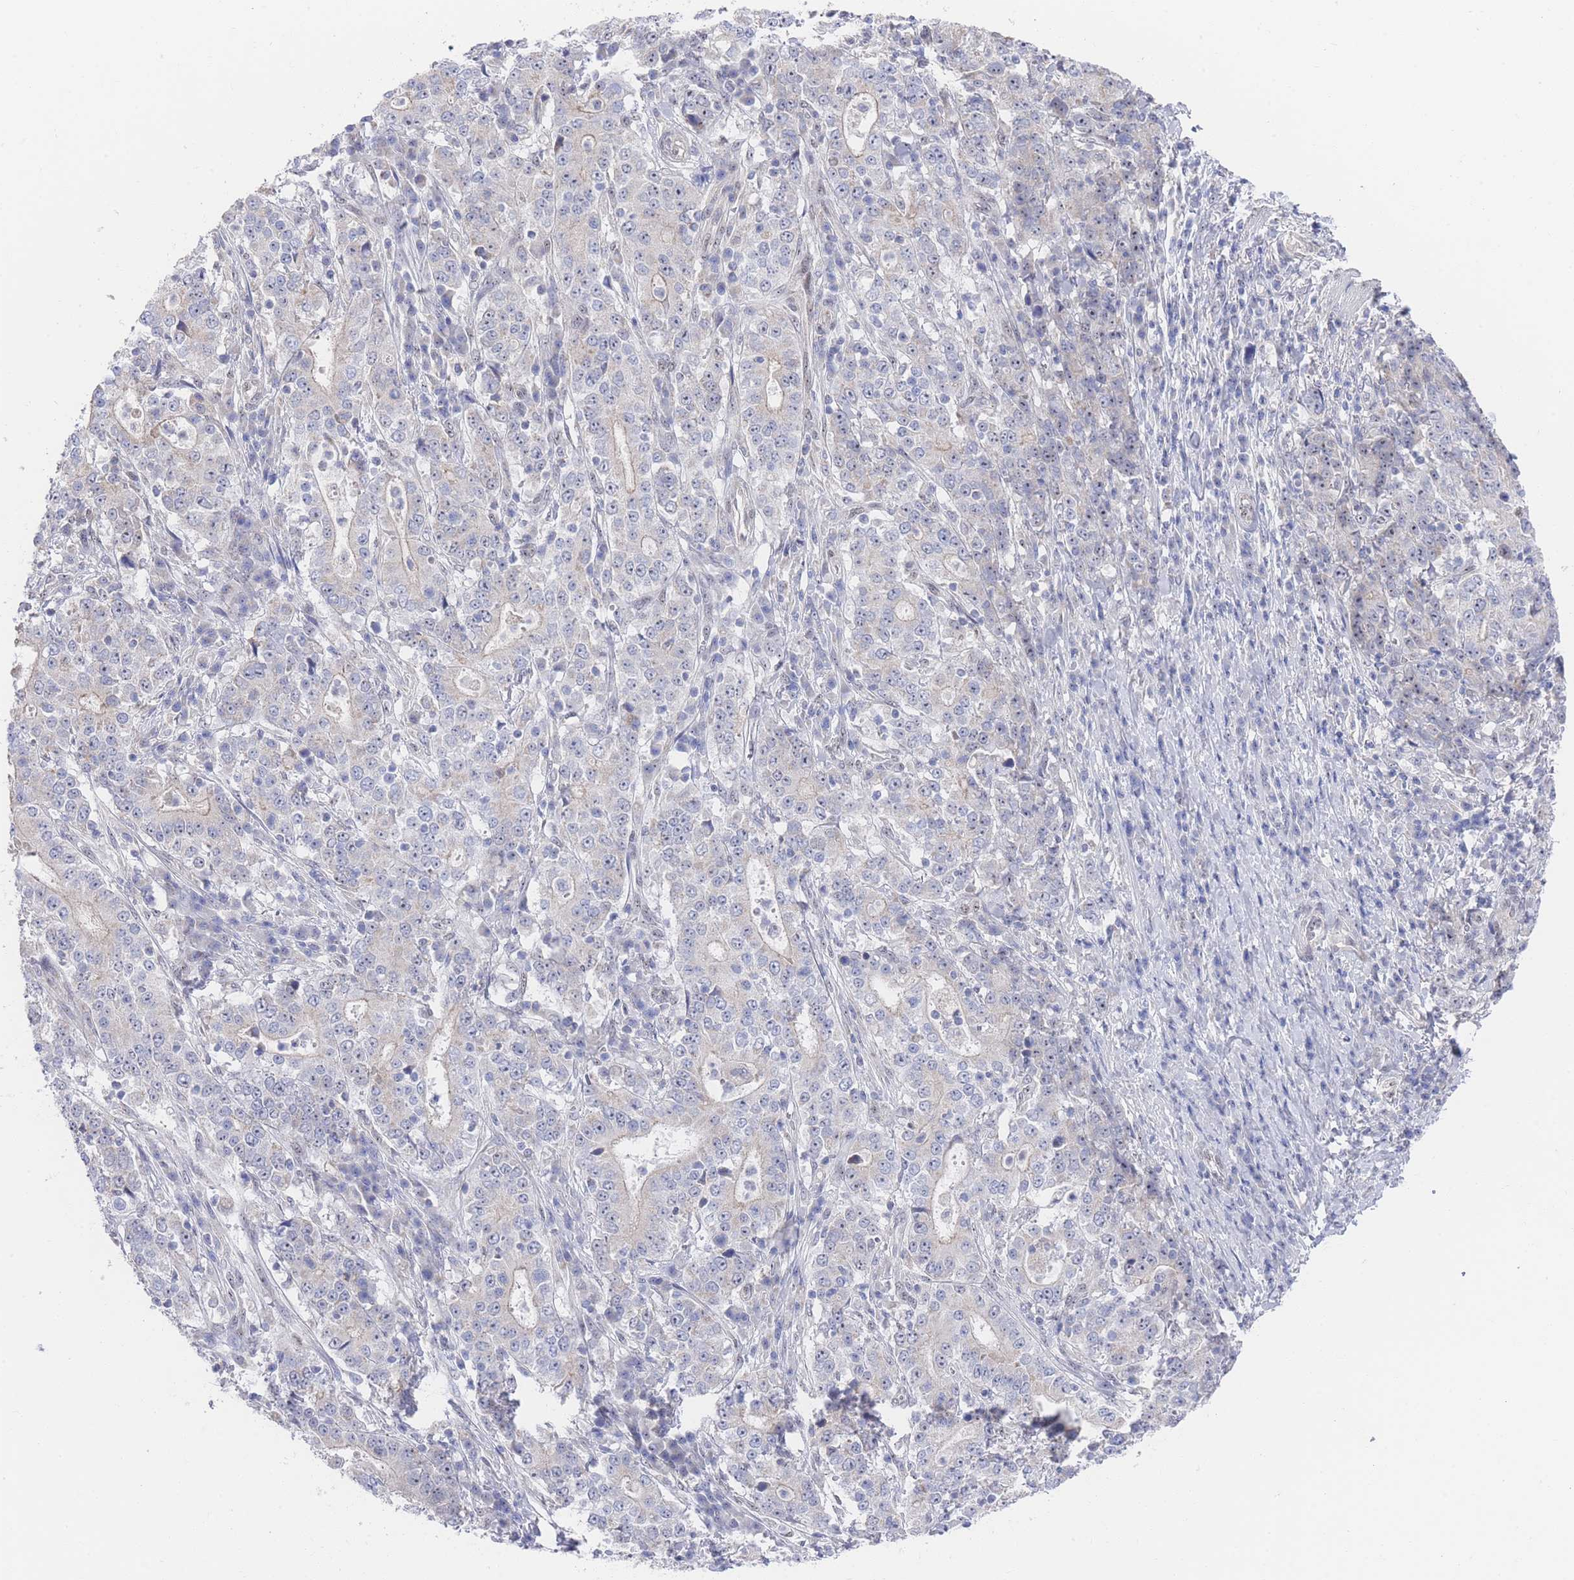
{"staining": {"intensity": "negative", "quantity": "none", "location": "none"}, "tissue": "stomach cancer", "cell_type": "Tumor cells", "image_type": "cancer", "snomed": [{"axis": "morphology", "description": "Normal tissue, NOS"}, {"axis": "morphology", "description": "Adenocarcinoma, NOS"}, {"axis": "topography", "description": "Stomach, upper"}, {"axis": "topography", "description": "Stomach"}], "caption": "Adenocarcinoma (stomach) was stained to show a protein in brown. There is no significant staining in tumor cells.", "gene": "ZNF142", "patient": {"sex": "male", "age": 59}}